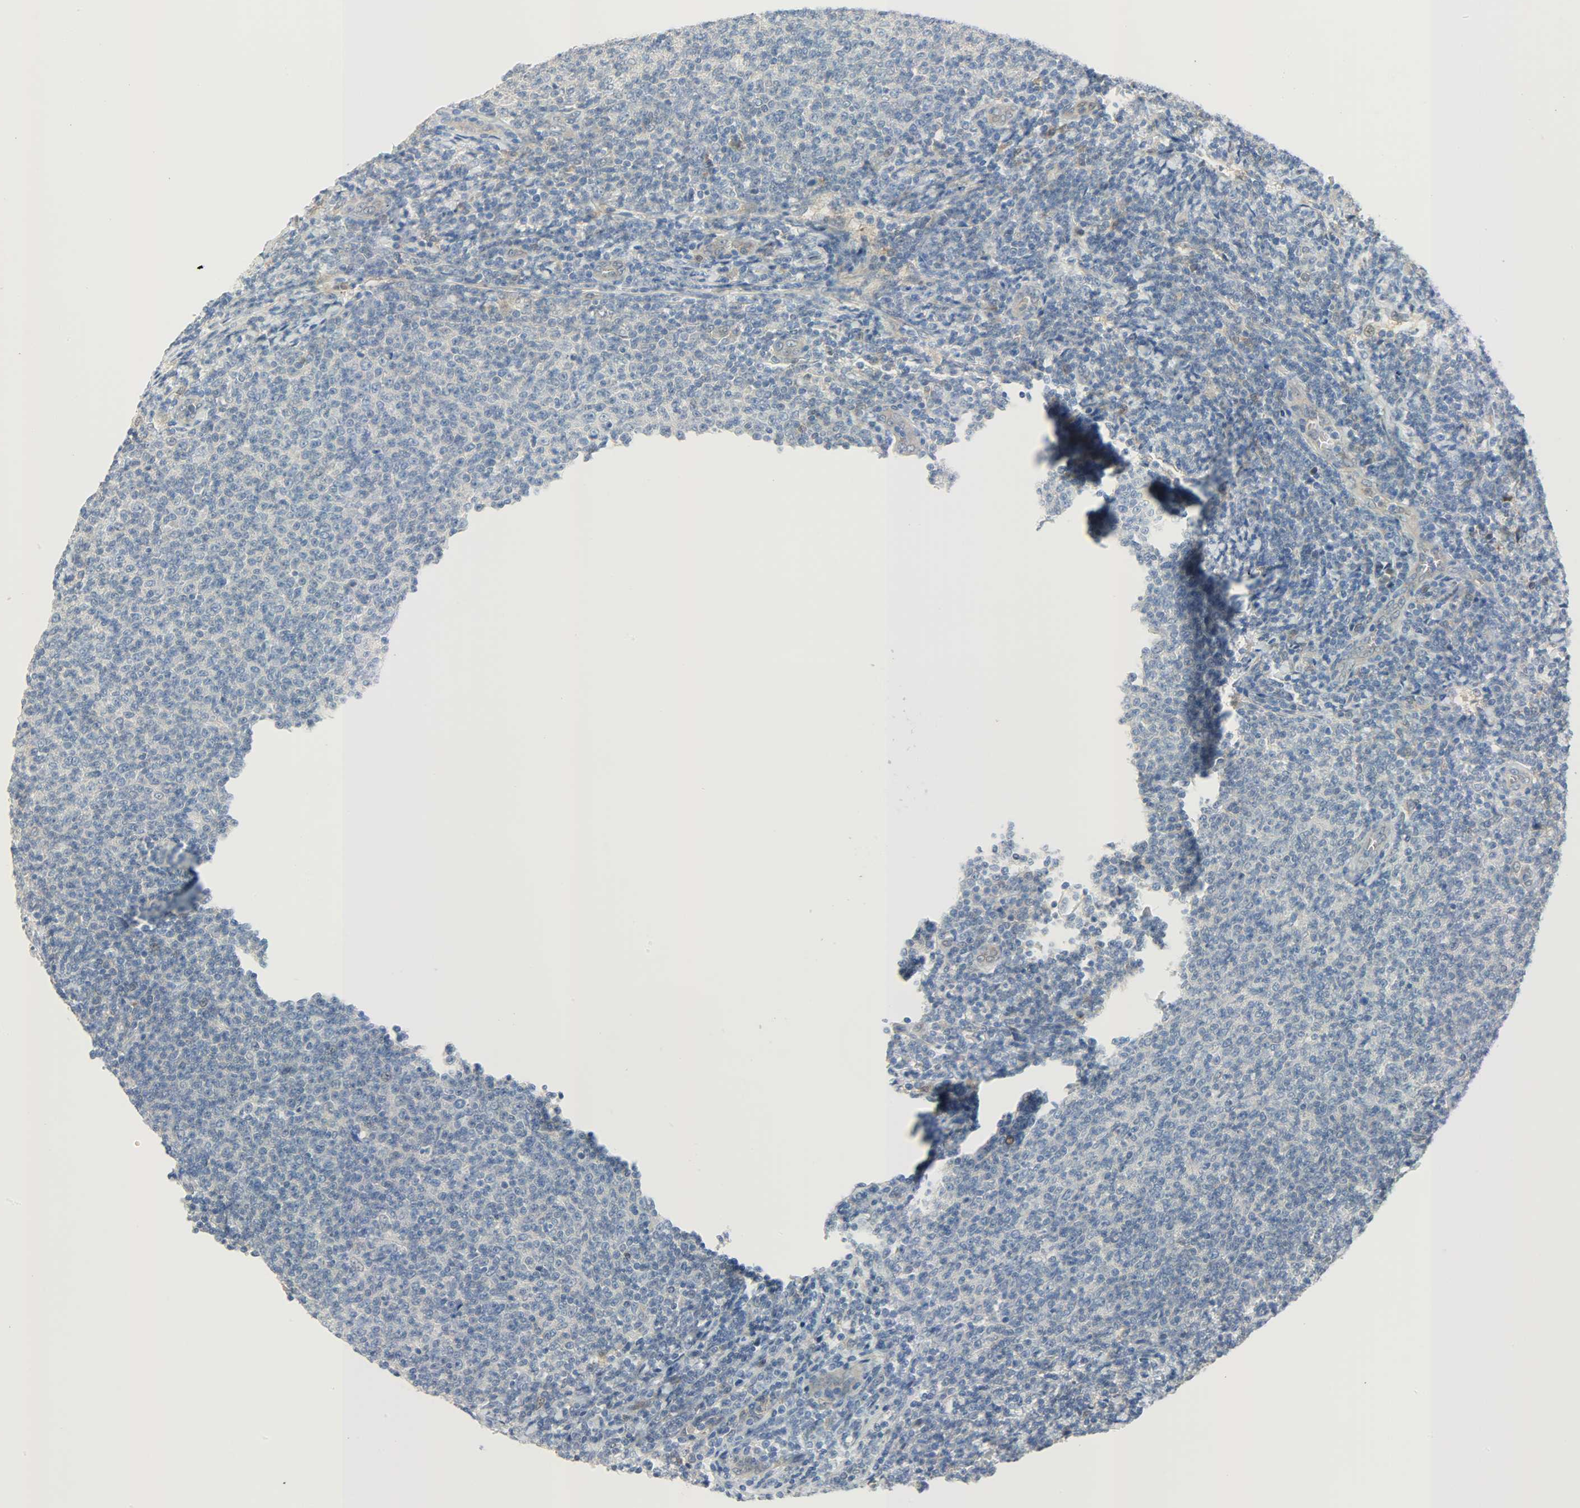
{"staining": {"intensity": "weak", "quantity": "<25%", "location": "cytoplasmic/membranous,nuclear"}, "tissue": "lymphoma", "cell_type": "Tumor cells", "image_type": "cancer", "snomed": [{"axis": "morphology", "description": "Malignant lymphoma, non-Hodgkin's type, Low grade"}, {"axis": "topography", "description": "Lymph node"}], "caption": "Immunohistochemistry (IHC) image of neoplastic tissue: lymphoma stained with DAB (3,3'-diaminobenzidine) reveals no significant protein staining in tumor cells.", "gene": "EIF4EBP1", "patient": {"sex": "male", "age": 66}}